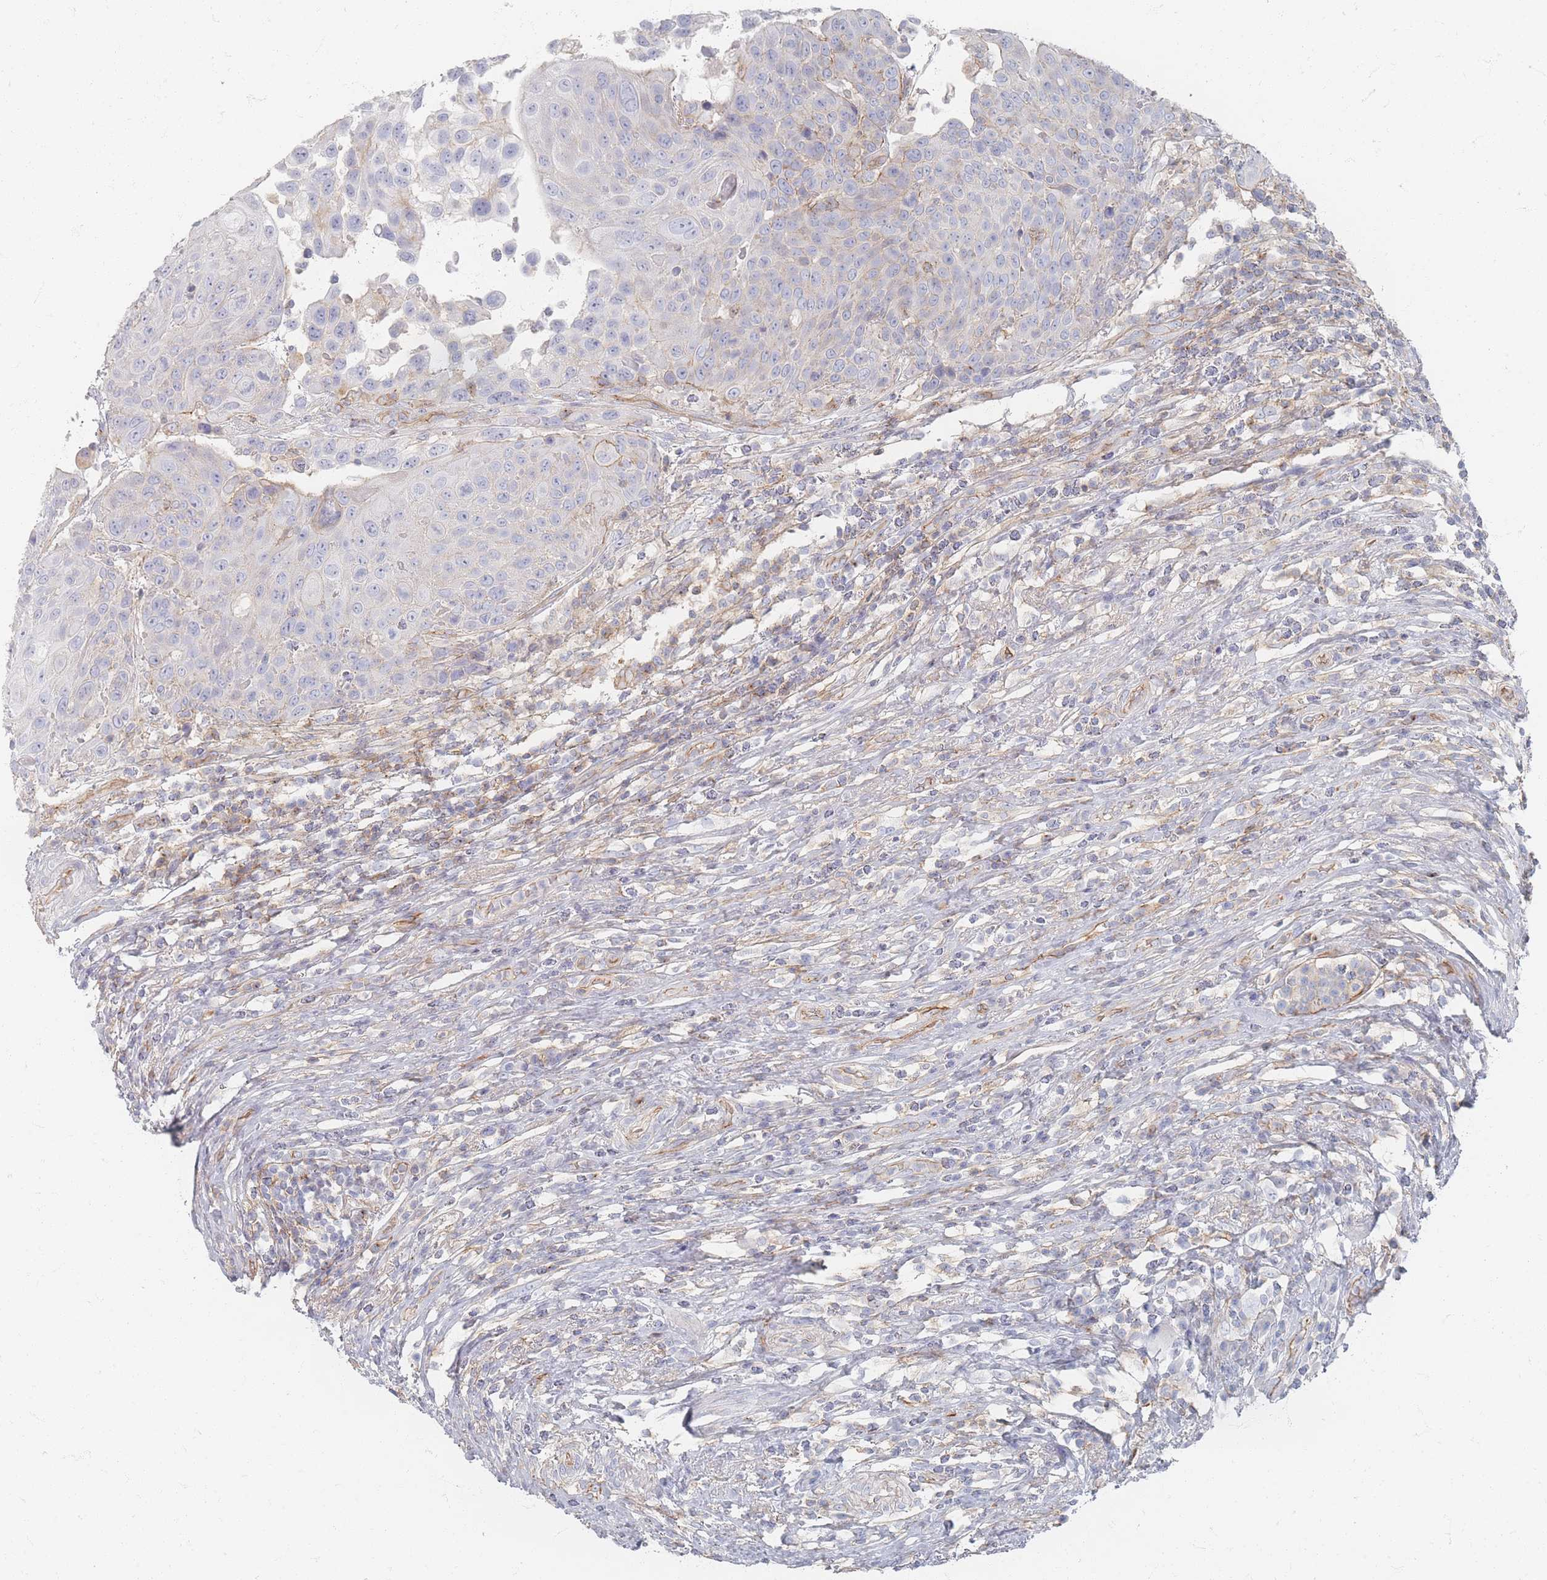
{"staining": {"intensity": "weak", "quantity": "<25%", "location": "cytoplasmic/membranous"}, "tissue": "urothelial cancer", "cell_type": "Tumor cells", "image_type": "cancer", "snomed": [{"axis": "morphology", "description": "Urothelial carcinoma, High grade"}, {"axis": "topography", "description": "Urinary bladder"}], "caption": "DAB (3,3'-diaminobenzidine) immunohistochemical staining of urothelial cancer displays no significant staining in tumor cells.", "gene": "GNB1", "patient": {"sex": "female", "age": 70}}